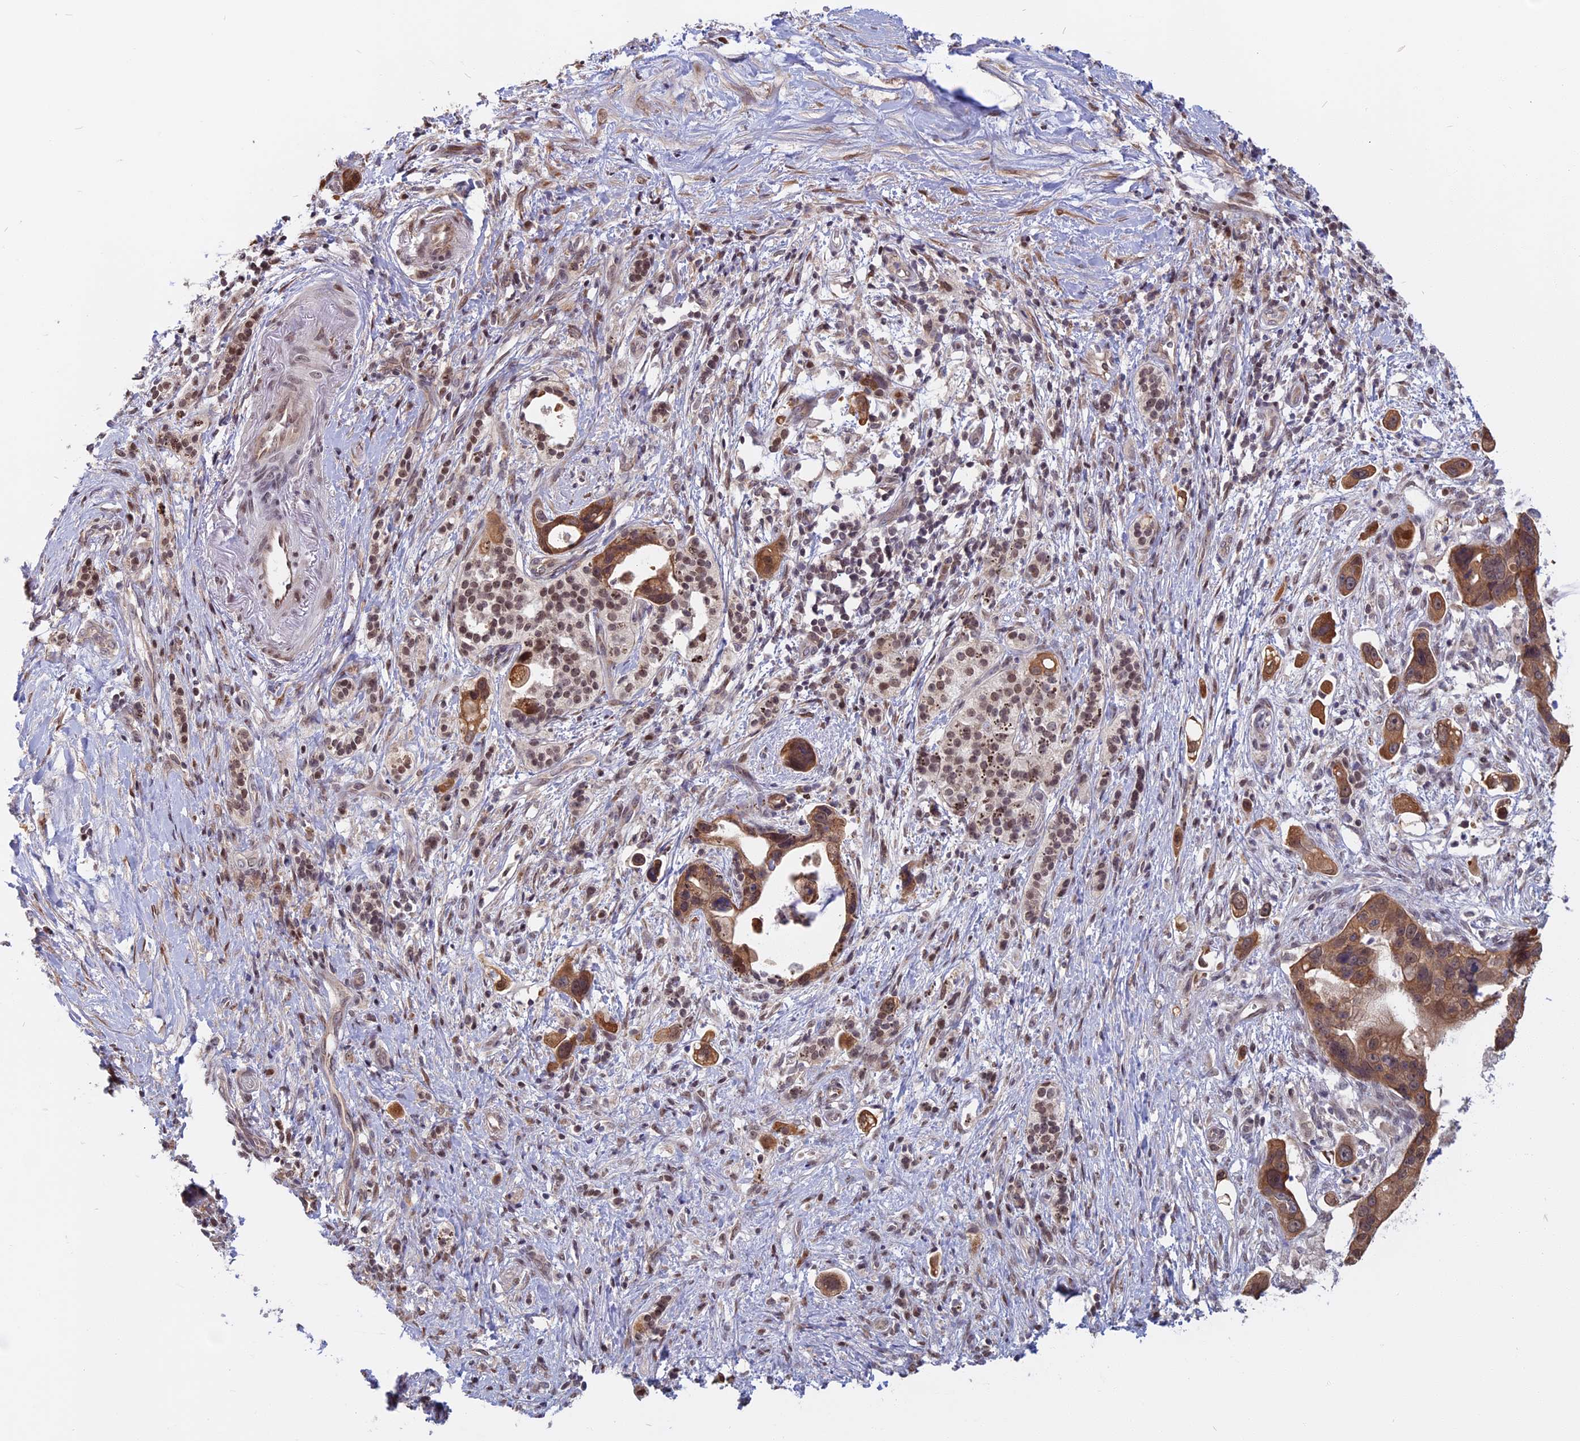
{"staining": {"intensity": "moderate", "quantity": ">75%", "location": "cytoplasmic/membranous,nuclear"}, "tissue": "pancreatic cancer", "cell_type": "Tumor cells", "image_type": "cancer", "snomed": [{"axis": "morphology", "description": "Adenocarcinoma, NOS"}, {"axis": "topography", "description": "Pancreas"}], "caption": "This histopathology image demonstrates immunohistochemistry staining of pancreatic cancer (adenocarcinoma), with medium moderate cytoplasmic/membranous and nuclear expression in about >75% of tumor cells.", "gene": "CCDC113", "patient": {"sex": "female", "age": 83}}